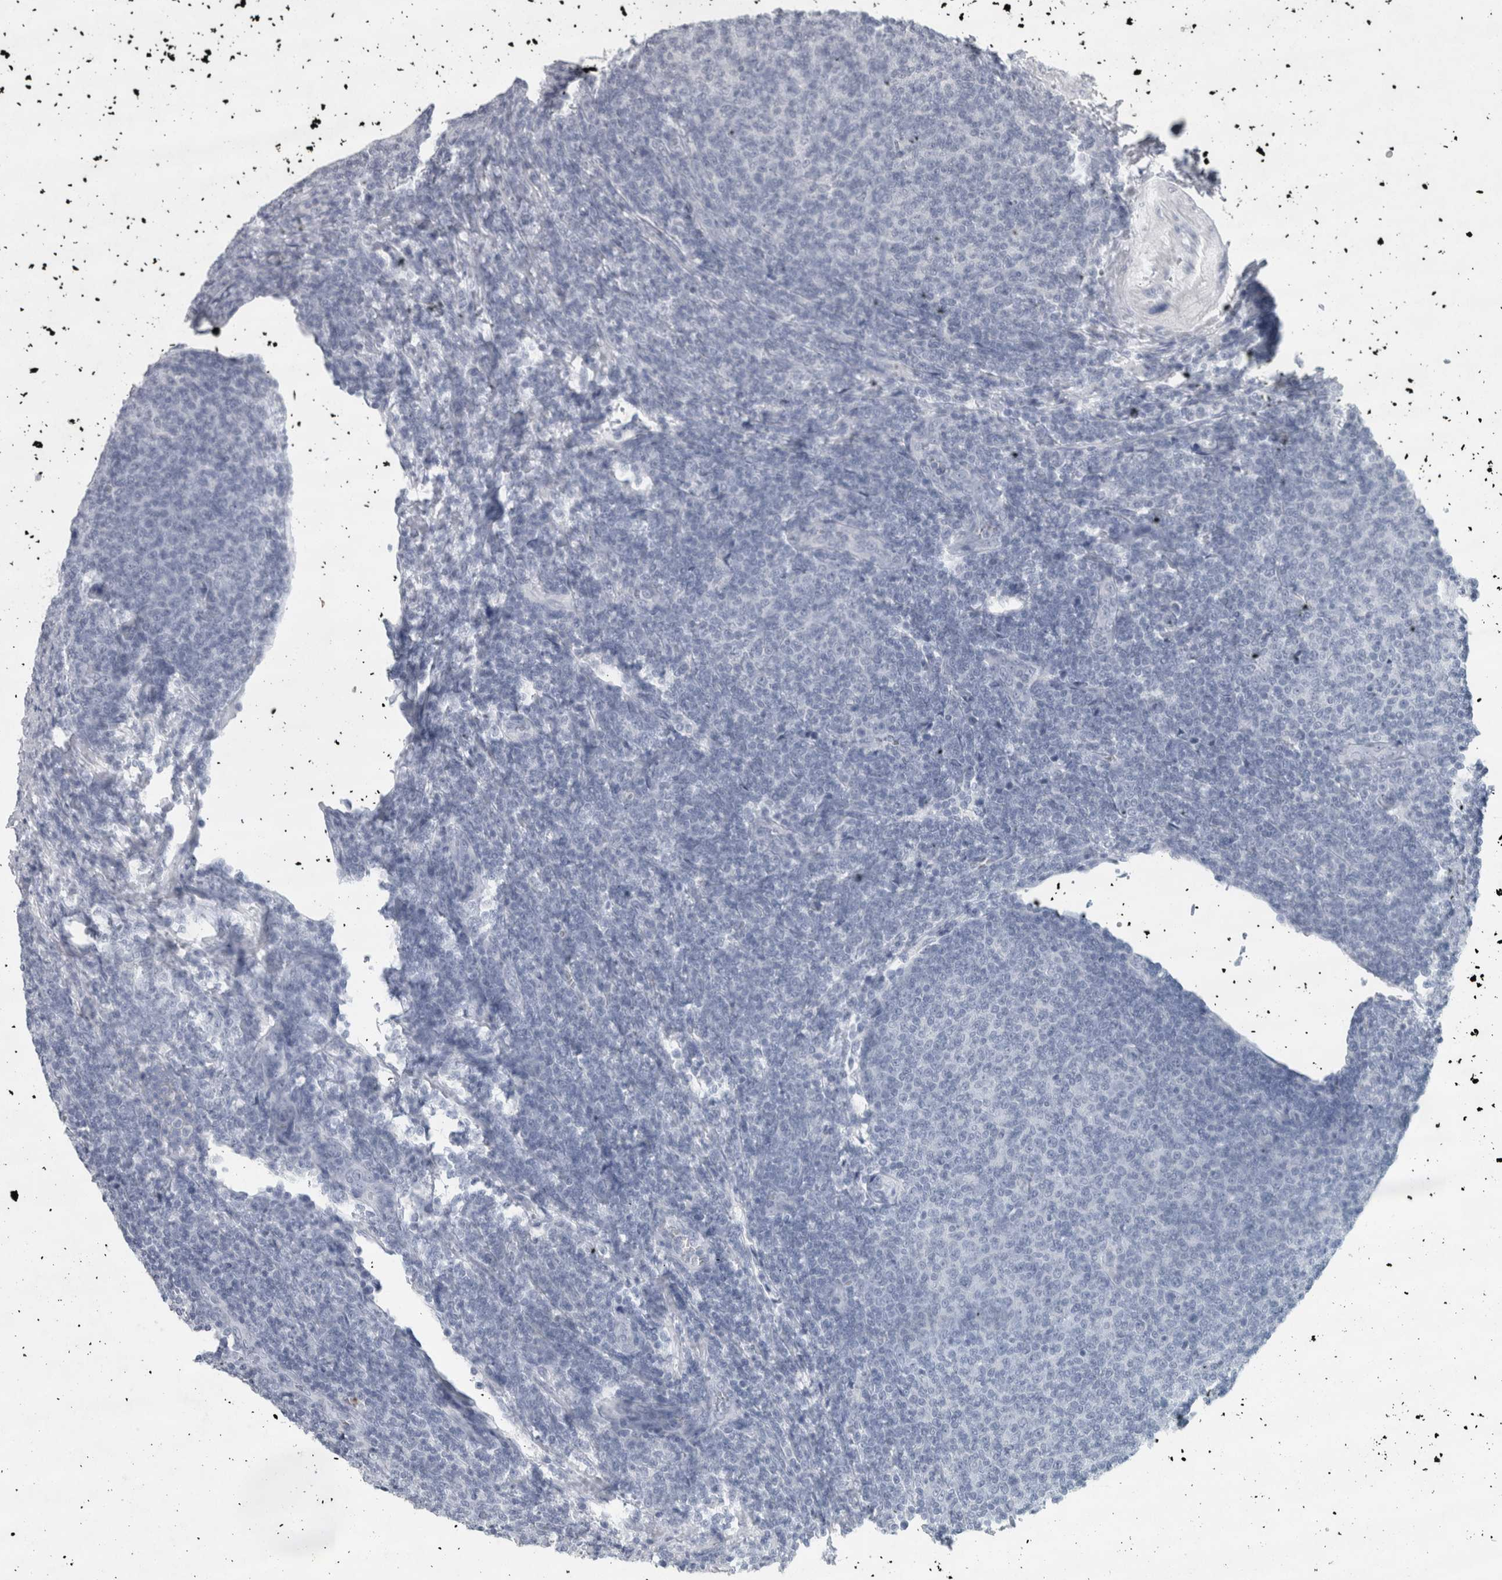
{"staining": {"intensity": "negative", "quantity": "none", "location": "none"}, "tissue": "lymphoma", "cell_type": "Tumor cells", "image_type": "cancer", "snomed": [{"axis": "morphology", "description": "Malignant lymphoma, non-Hodgkin's type, Low grade"}, {"axis": "topography", "description": "Lymph node"}], "caption": "Photomicrograph shows no protein expression in tumor cells of low-grade malignant lymphoma, non-Hodgkin's type tissue.", "gene": "WNT7A", "patient": {"sex": "male", "age": 66}}